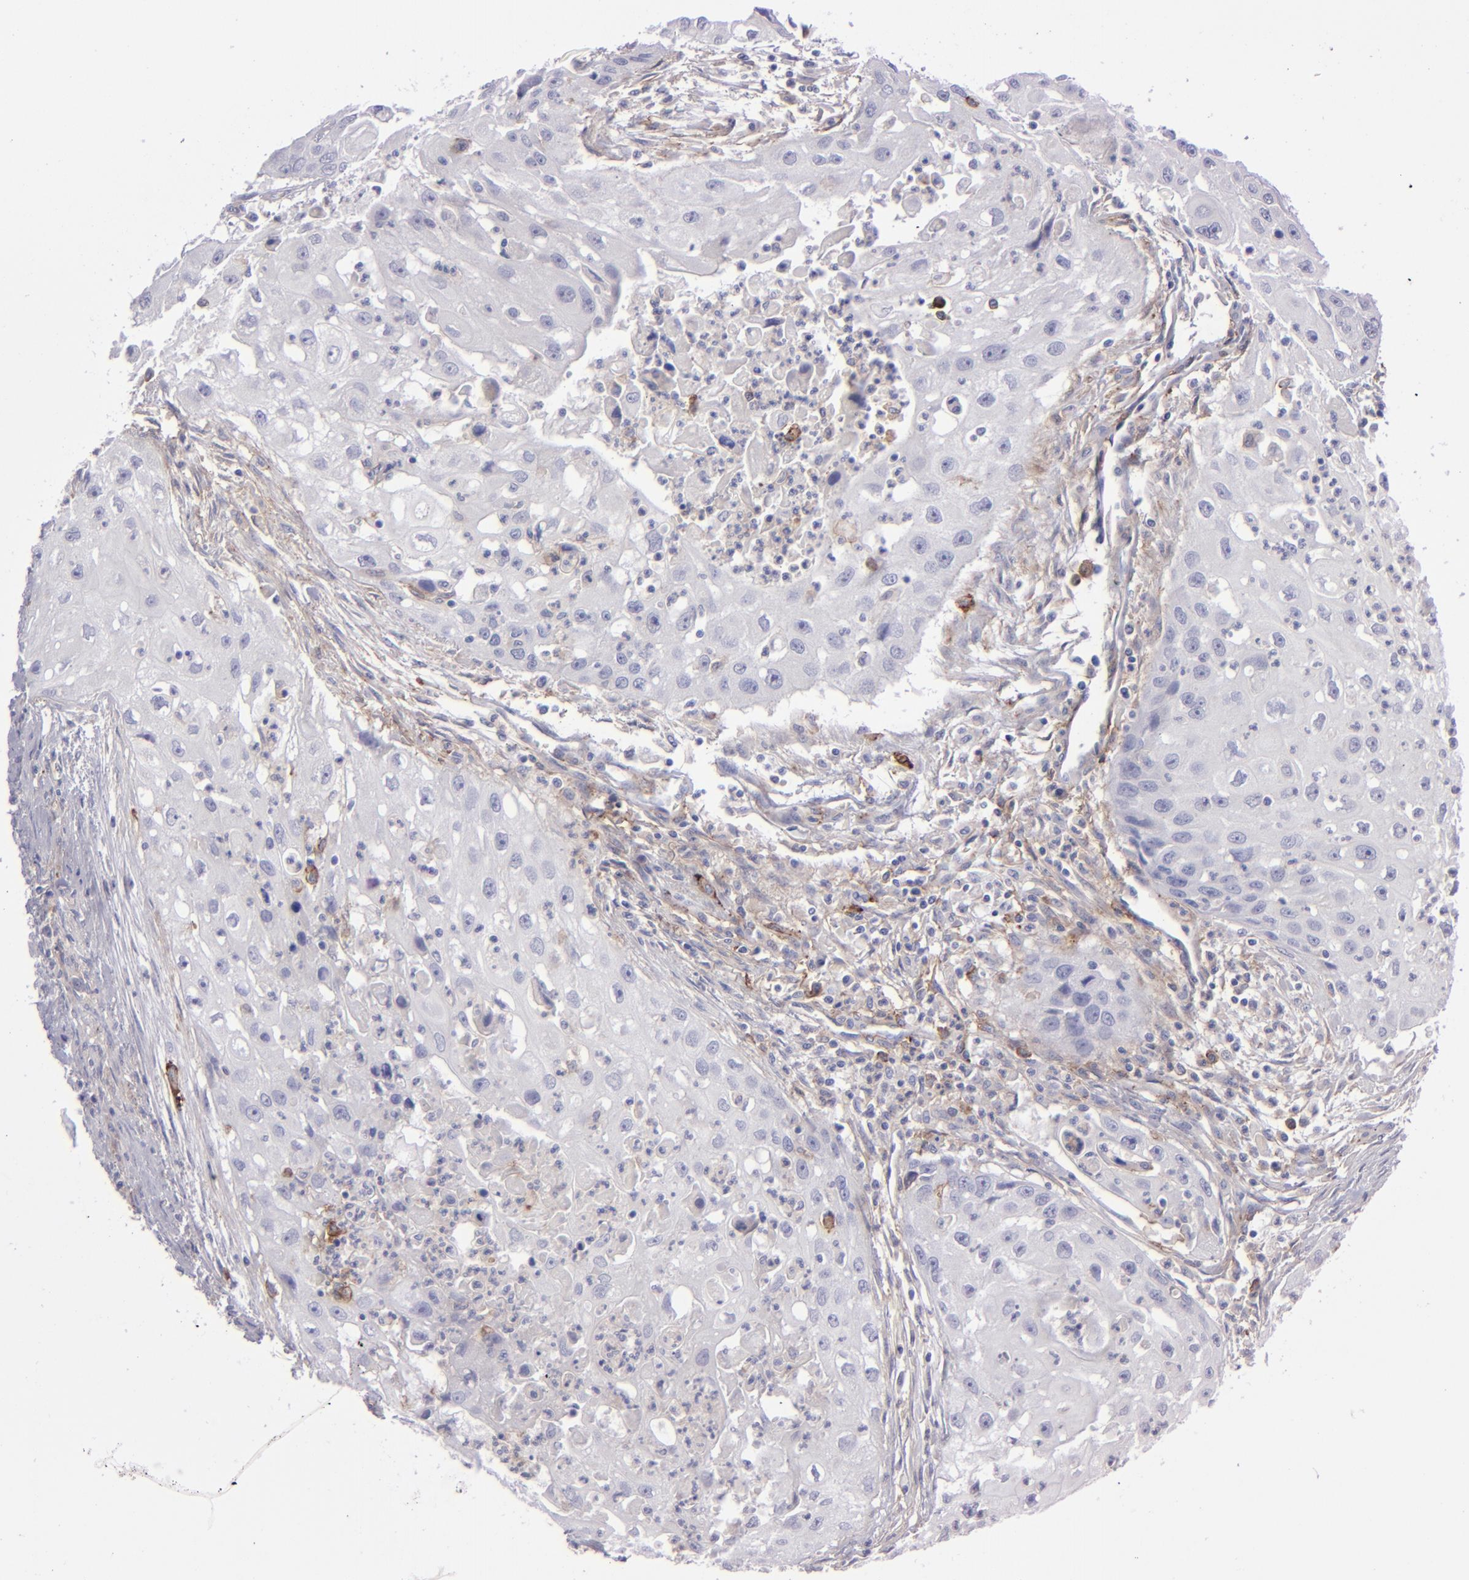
{"staining": {"intensity": "negative", "quantity": "none", "location": "none"}, "tissue": "head and neck cancer", "cell_type": "Tumor cells", "image_type": "cancer", "snomed": [{"axis": "morphology", "description": "Squamous cell carcinoma, NOS"}, {"axis": "topography", "description": "Head-Neck"}], "caption": "The photomicrograph displays no staining of tumor cells in head and neck squamous cell carcinoma. Brightfield microscopy of immunohistochemistry stained with DAB (3,3'-diaminobenzidine) (brown) and hematoxylin (blue), captured at high magnification.", "gene": "ANPEP", "patient": {"sex": "male", "age": 64}}